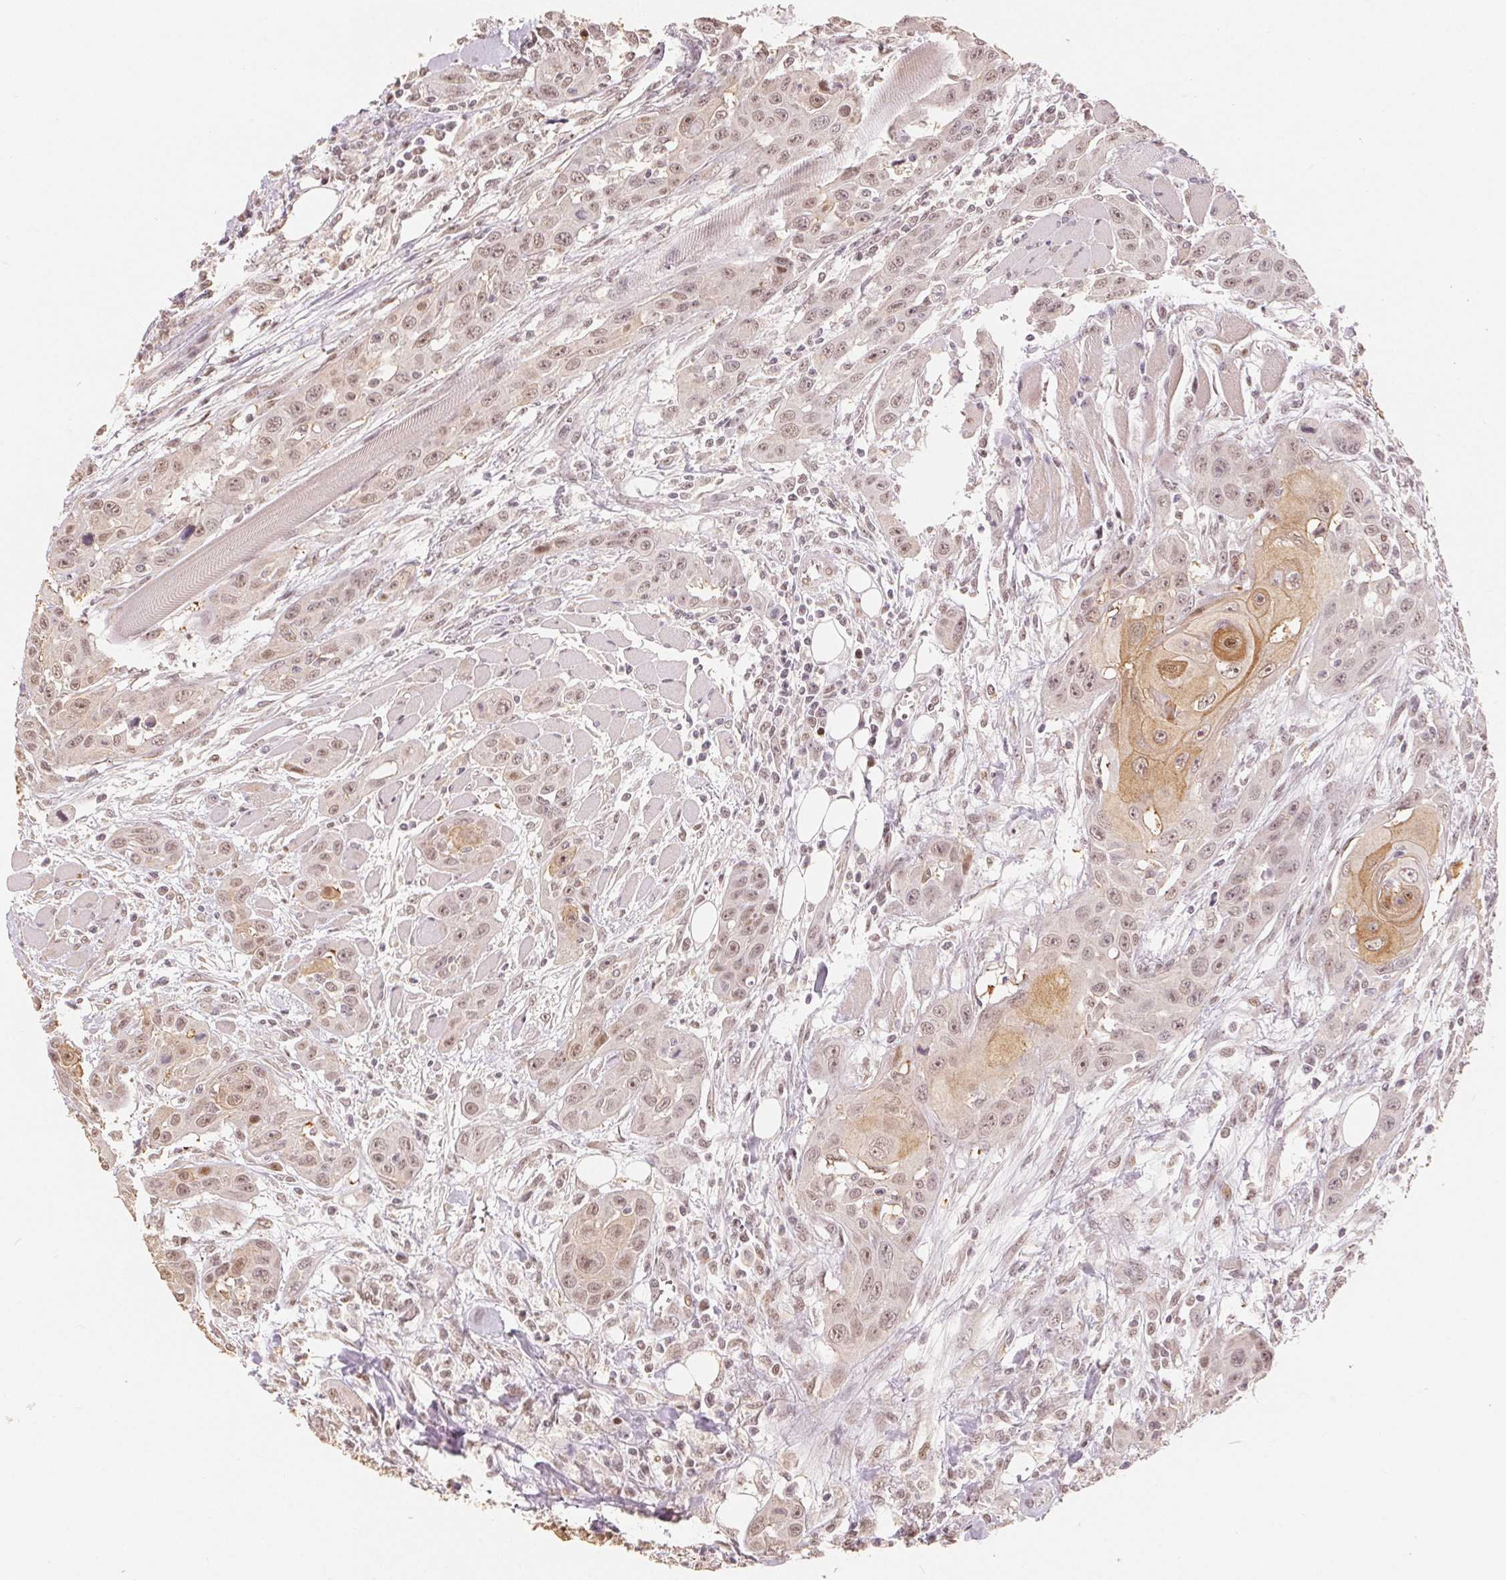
{"staining": {"intensity": "weak", "quantity": ">75%", "location": "cytoplasmic/membranous,nuclear"}, "tissue": "head and neck cancer", "cell_type": "Tumor cells", "image_type": "cancer", "snomed": [{"axis": "morphology", "description": "Squamous cell carcinoma, NOS"}, {"axis": "topography", "description": "Head-Neck"}], "caption": "Protein staining displays weak cytoplasmic/membranous and nuclear positivity in approximately >75% of tumor cells in head and neck cancer (squamous cell carcinoma). (IHC, brightfield microscopy, high magnification).", "gene": "CCDC138", "patient": {"sex": "female", "age": 80}}